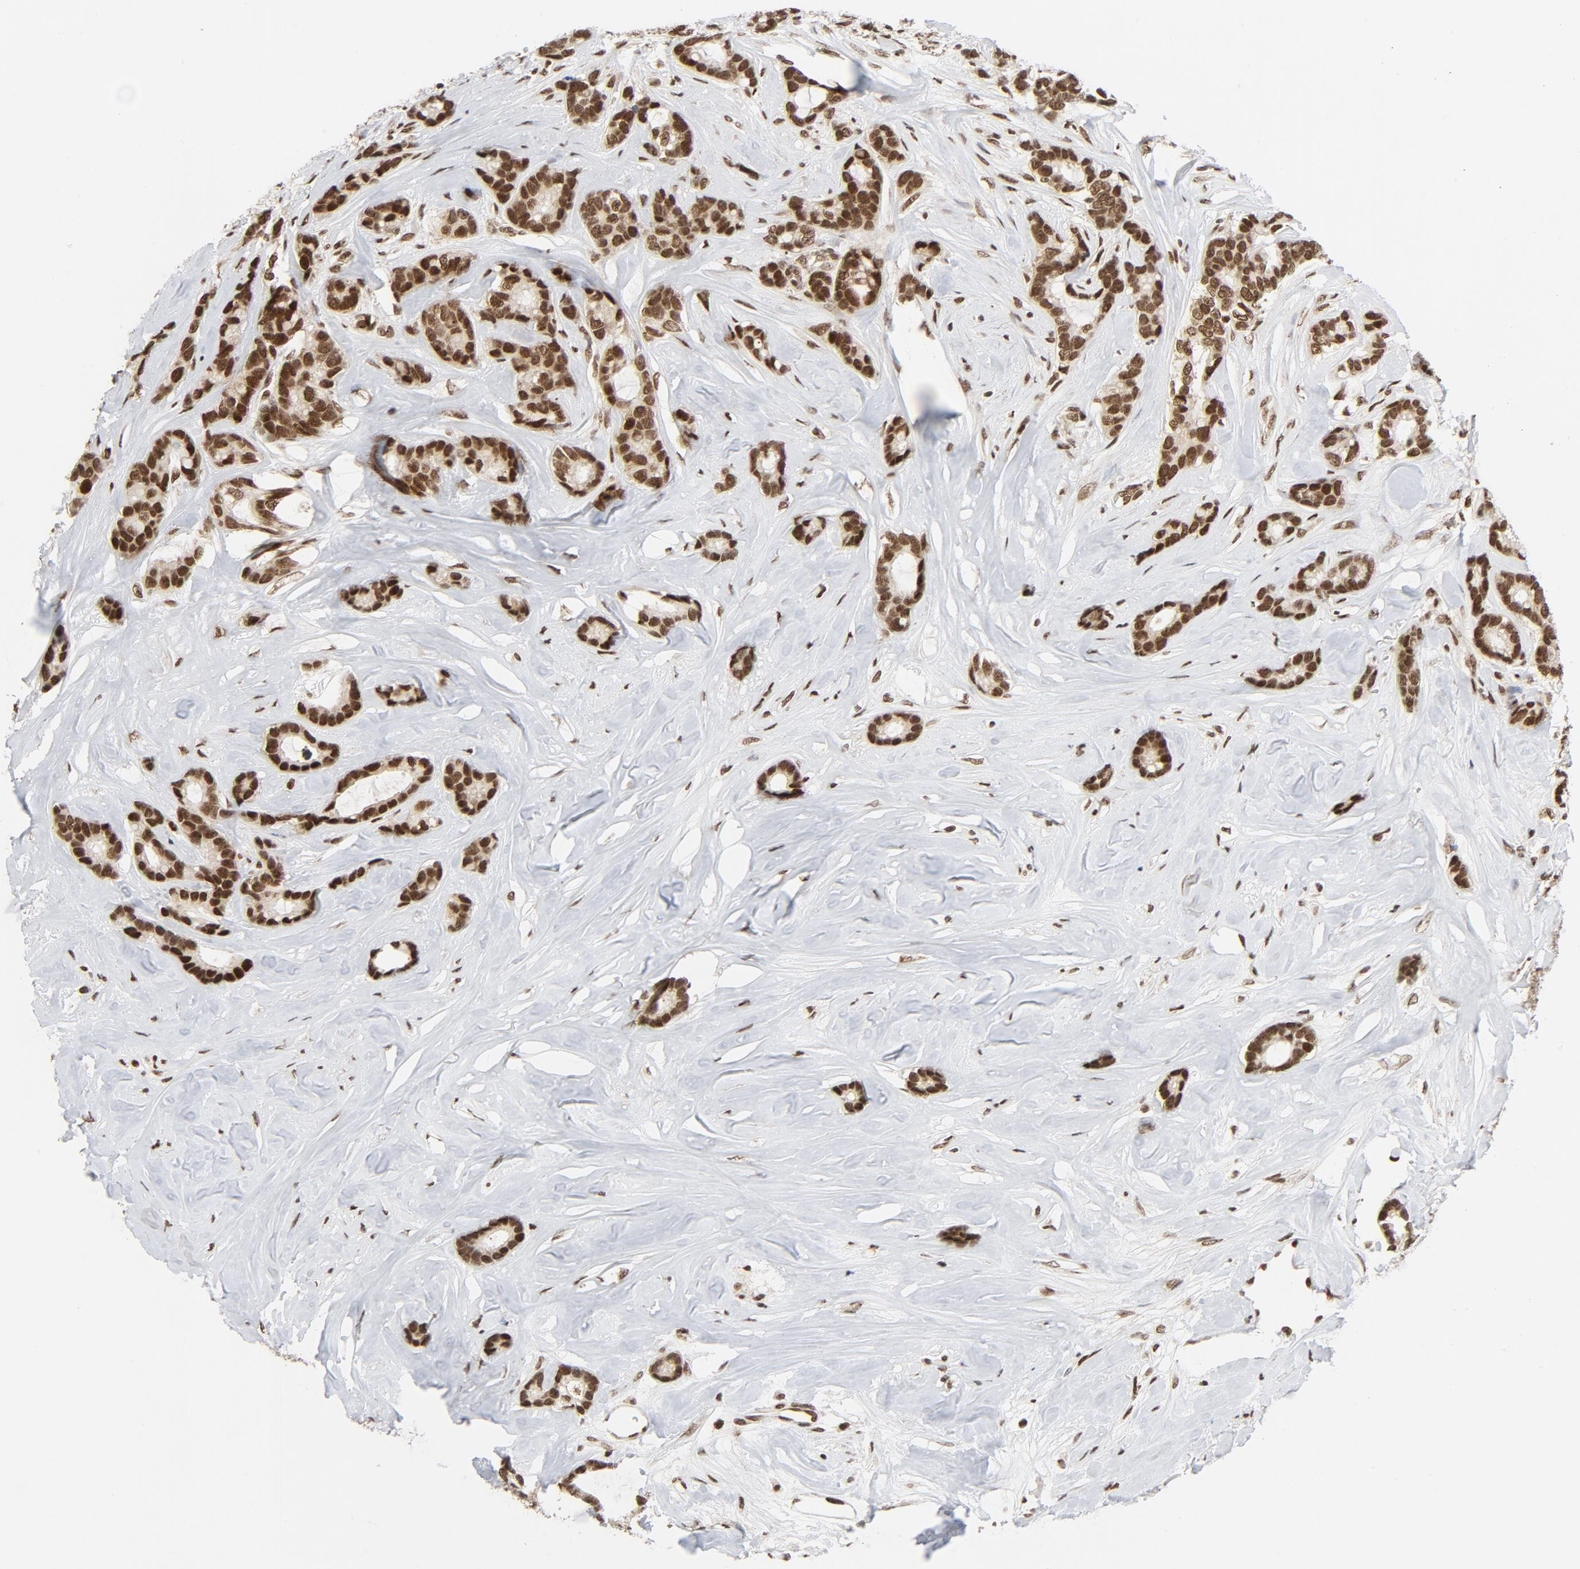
{"staining": {"intensity": "strong", "quantity": ">75%", "location": "nuclear"}, "tissue": "breast cancer", "cell_type": "Tumor cells", "image_type": "cancer", "snomed": [{"axis": "morphology", "description": "Duct carcinoma"}, {"axis": "topography", "description": "Breast"}], "caption": "Strong nuclear expression is seen in about >75% of tumor cells in invasive ductal carcinoma (breast).", "gene": "ERCC1", "patient": {"sex": "female", "age": 87}}